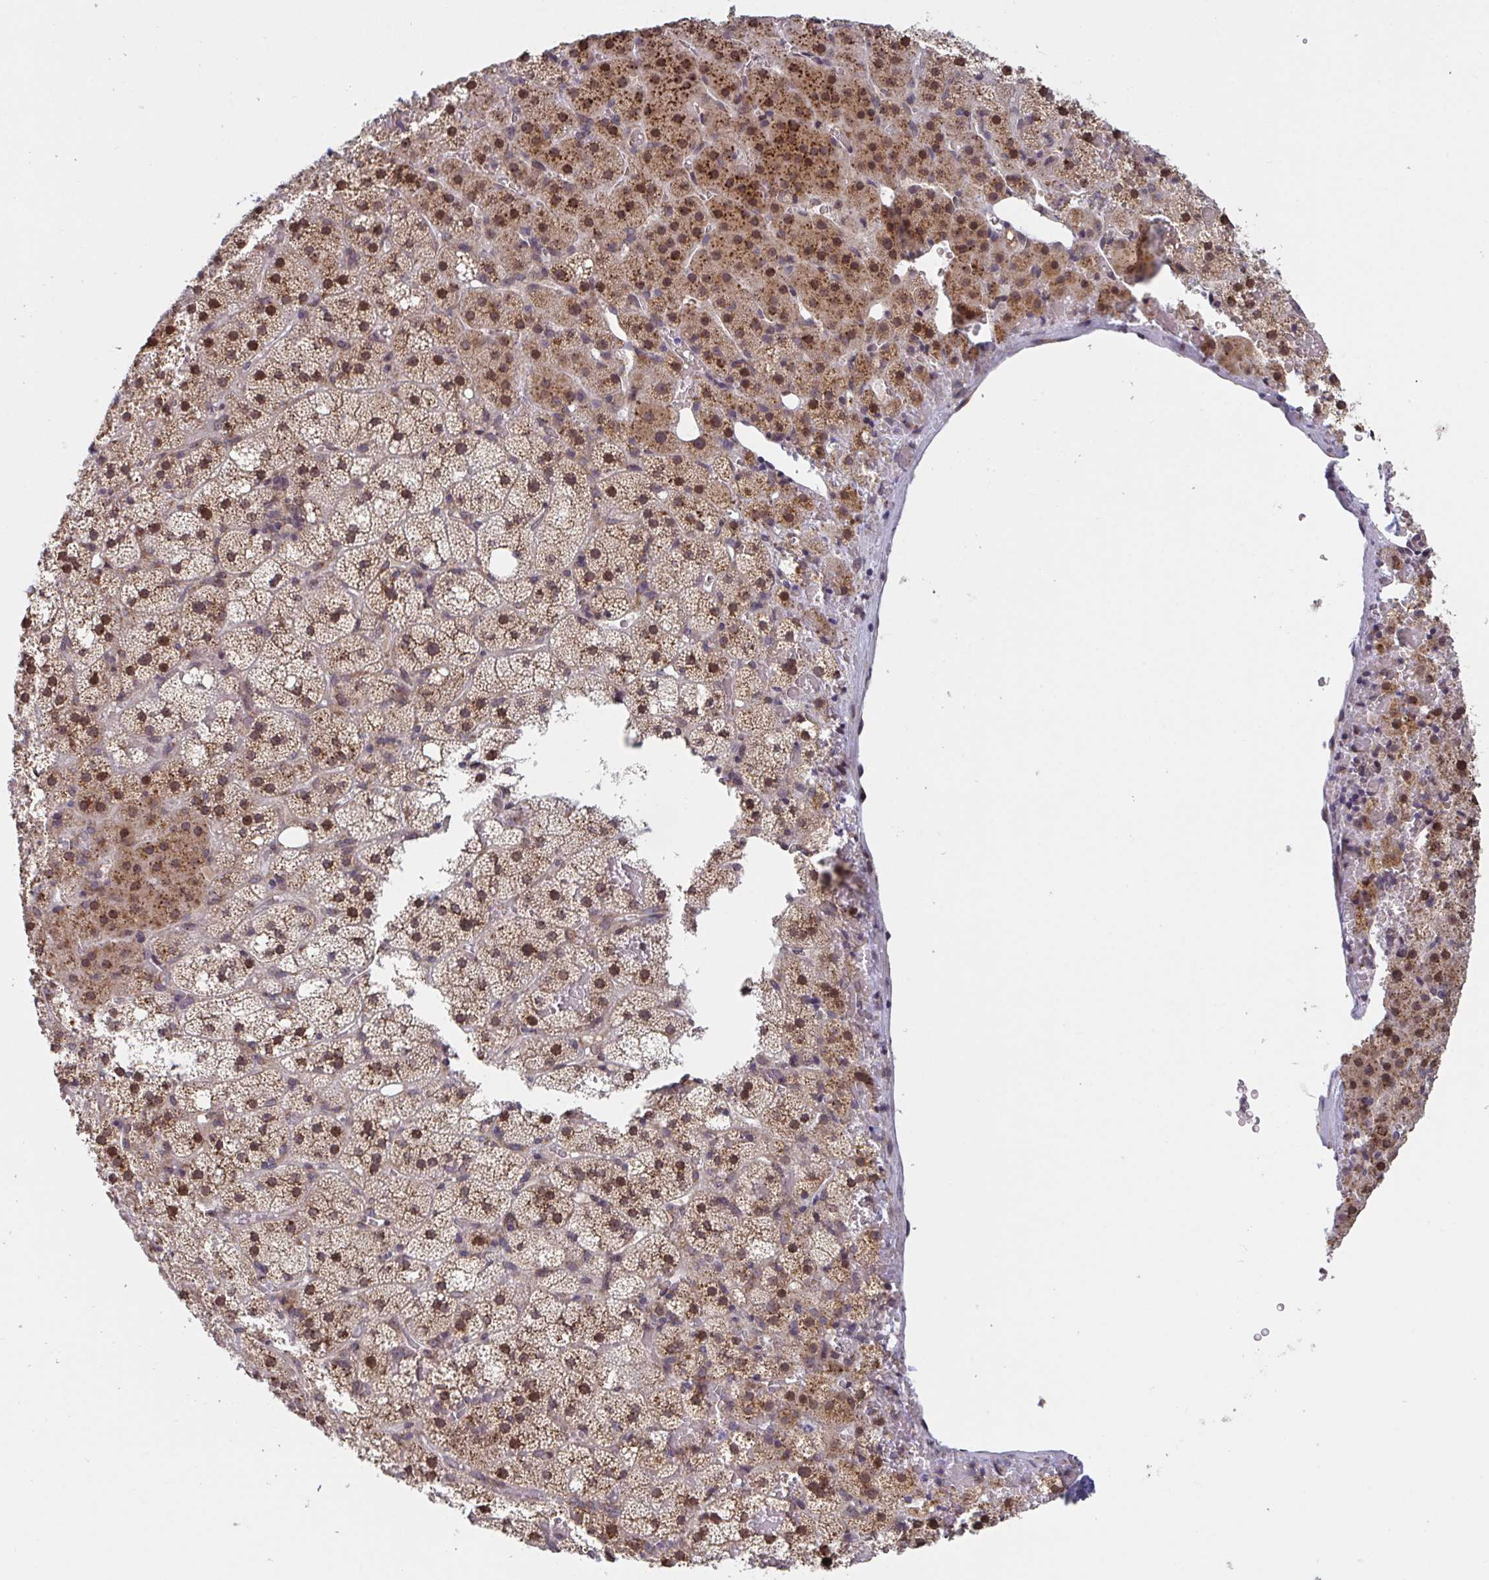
{"staining": {"intensity": "strong", "quantity": ">75%", "location": "cytoplasmic/membranous"}, "tissue": "adrenal gland", "cell_type": "Glandular cells", "image_type": "normal", "snomed": [{"axis": "morphology", "description": "Normal tissue, NOS"}, {"axis": "topography", "description": "Adrenal gland"}], "caption": "Immunohistochemistry (IHC) micrograph of unremarkable human adrenal gland stained for a protein (brown), which exhibits high levels of strong cytoplasmic/membranous expression in about >75% of glandular cells.", "gene": "ATP5MJ", "patient": {"sex": "male", "age": 53}}